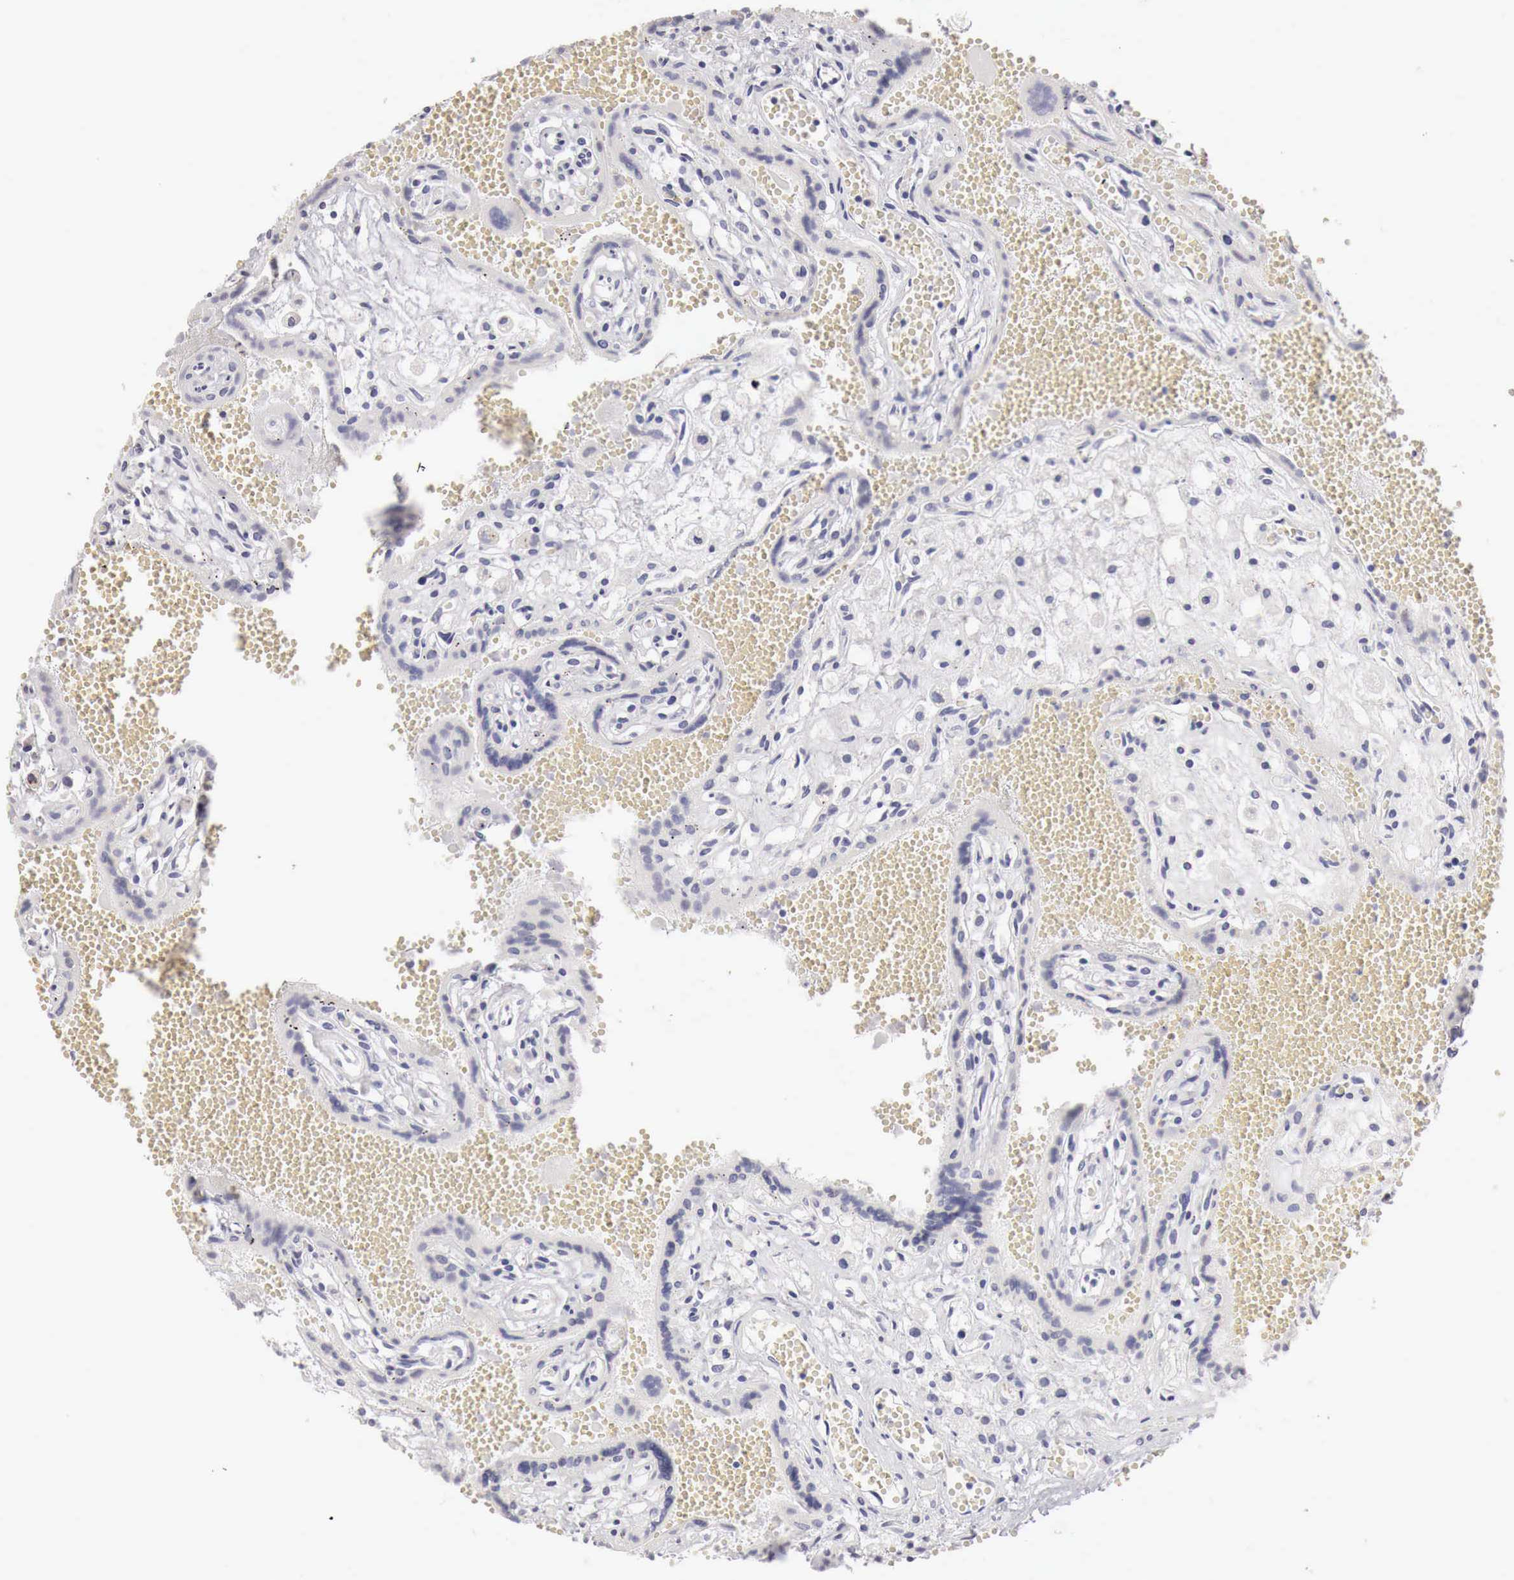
{"staining": {"intensity": "negative", "quantity": "none", "location": "none"}, "tissue": "placenta", "cell_type": "Decidual cells", "image_type": "normal", "snomed": [{"axis": "morphology", "description": "Normal tissue, NOS"}, {"axis": "topography", "description": "Placenta"}], "caption": "The photomicrograph exhibits no significant staining in decidual cells of placenta.", "gene": "GLA", "patient": {"sex": "female", "age": 40}}